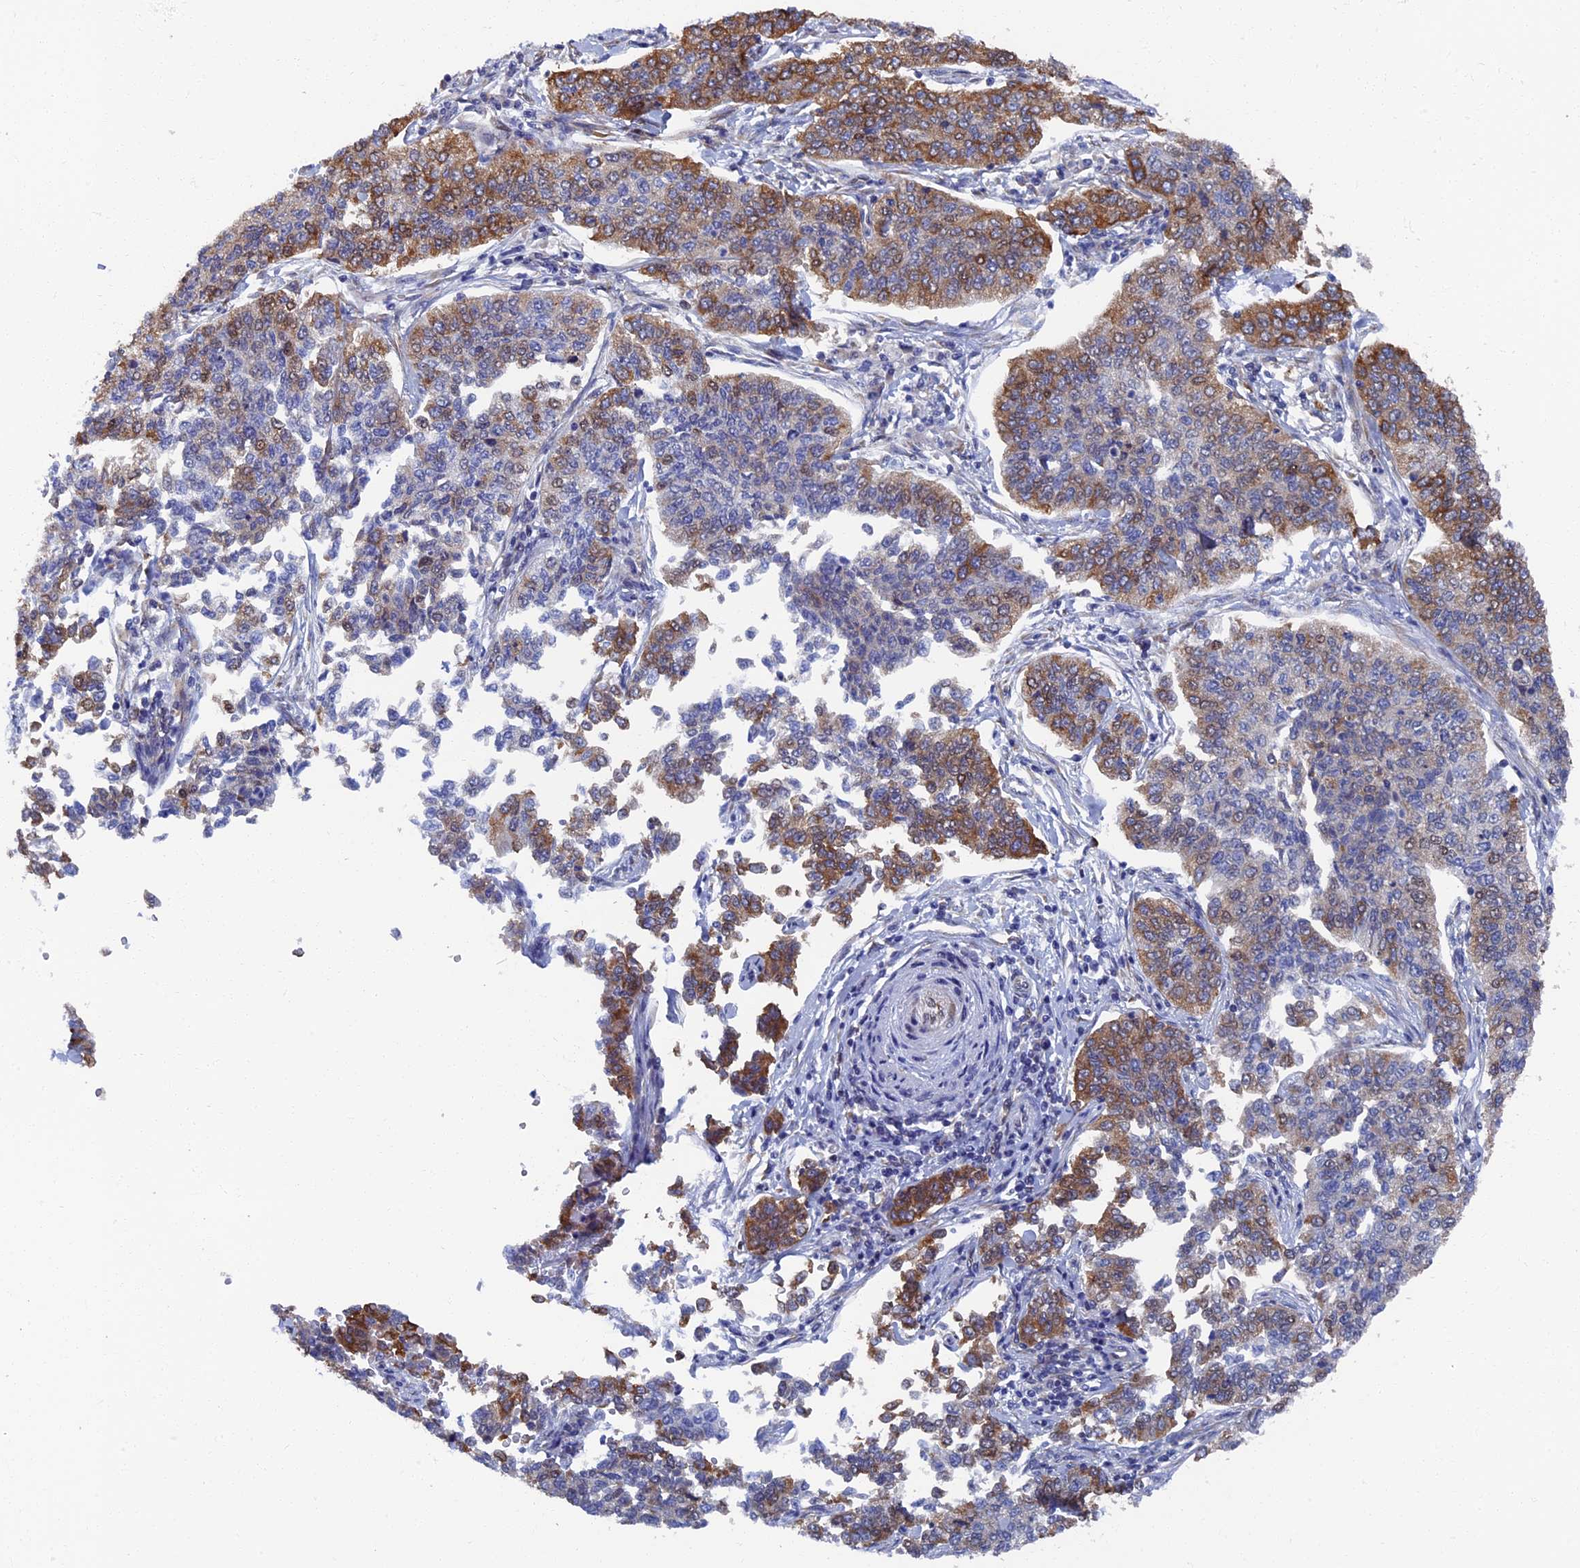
{"staining": {"intensity": "moderate", "quantity": "25%-75%", "location": "cytoplasmic/membranous"}, "tissue": "cervical cancer", "cell_type": "Tumor cells", "image_type": "cancer", "snomed": [{"axis": "morphology", "description": "Squamous cell carcinoma, NOS"}, {"axis": "topography", "description": "Cervix"}], "caption": "DAB immunohistochemical staining of squamous cell carcinoma (cervical) shows moderate cytoplasmic/membranous protein staining in about 25%-75% of tumor cells.", "gene": "YBX1", "patient": {"sex": "female", "age": 35}}